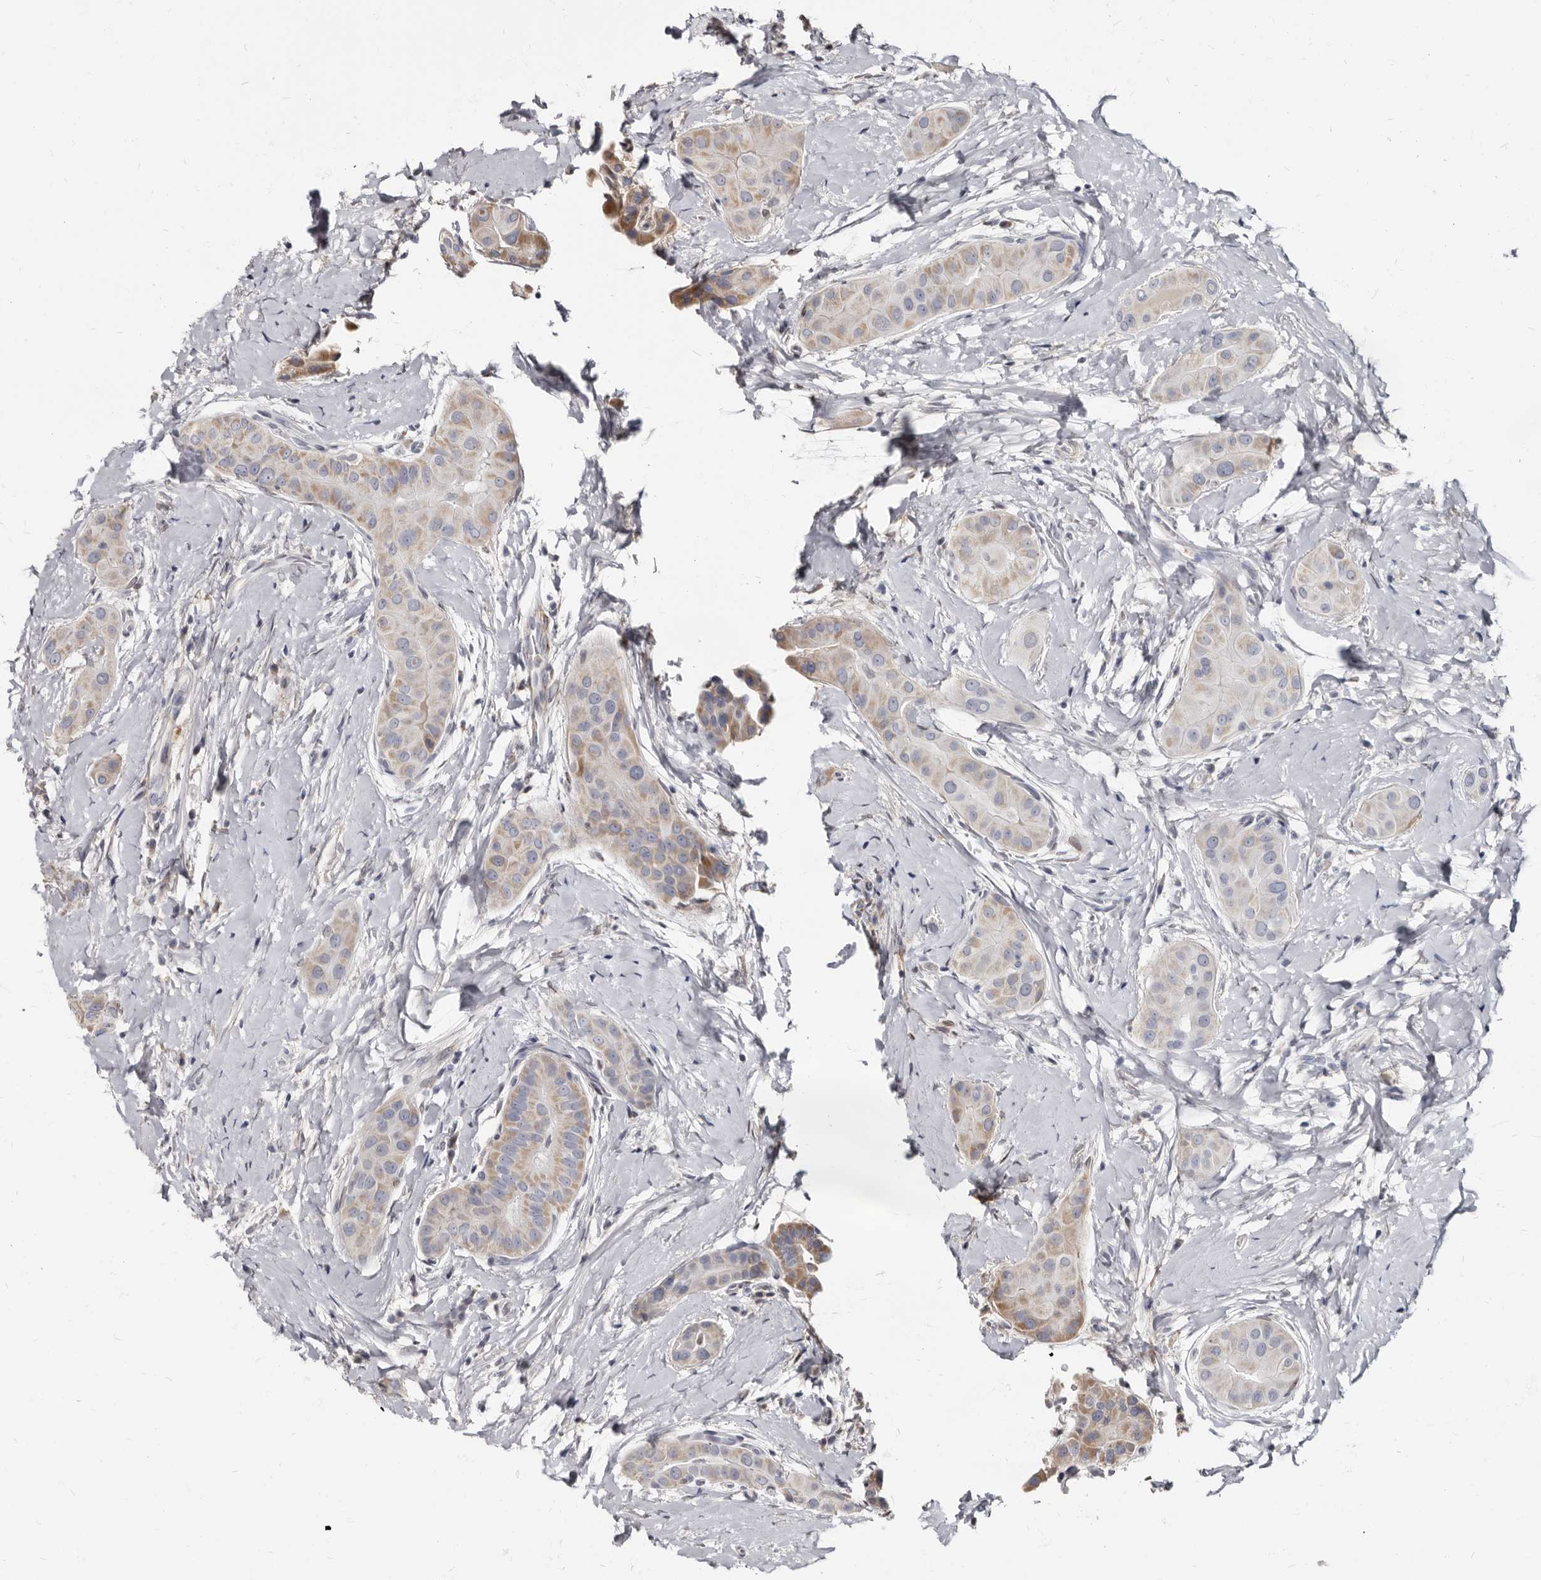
{"staining": {"intensity": "moderate", "quantity": "<25%", "location": "cytoplasmic/membranous"}, "tissue": "thyroid cancer", "cell_type": "Tumor cells", "image_type": "cancer", "snomed": [{"axis": "morphology", "description": "Papillary adenocarcinoma, NOS"}, {"axis": "topography", "description": "Thyroid gland"}], "caption": "Human papillary adenocarcinoma (thyroid) stained with a protein marker shows moderate staining in tumor cells.", "gene": "MRGPRF", "patient": {"sex": "male", "age": 33}}